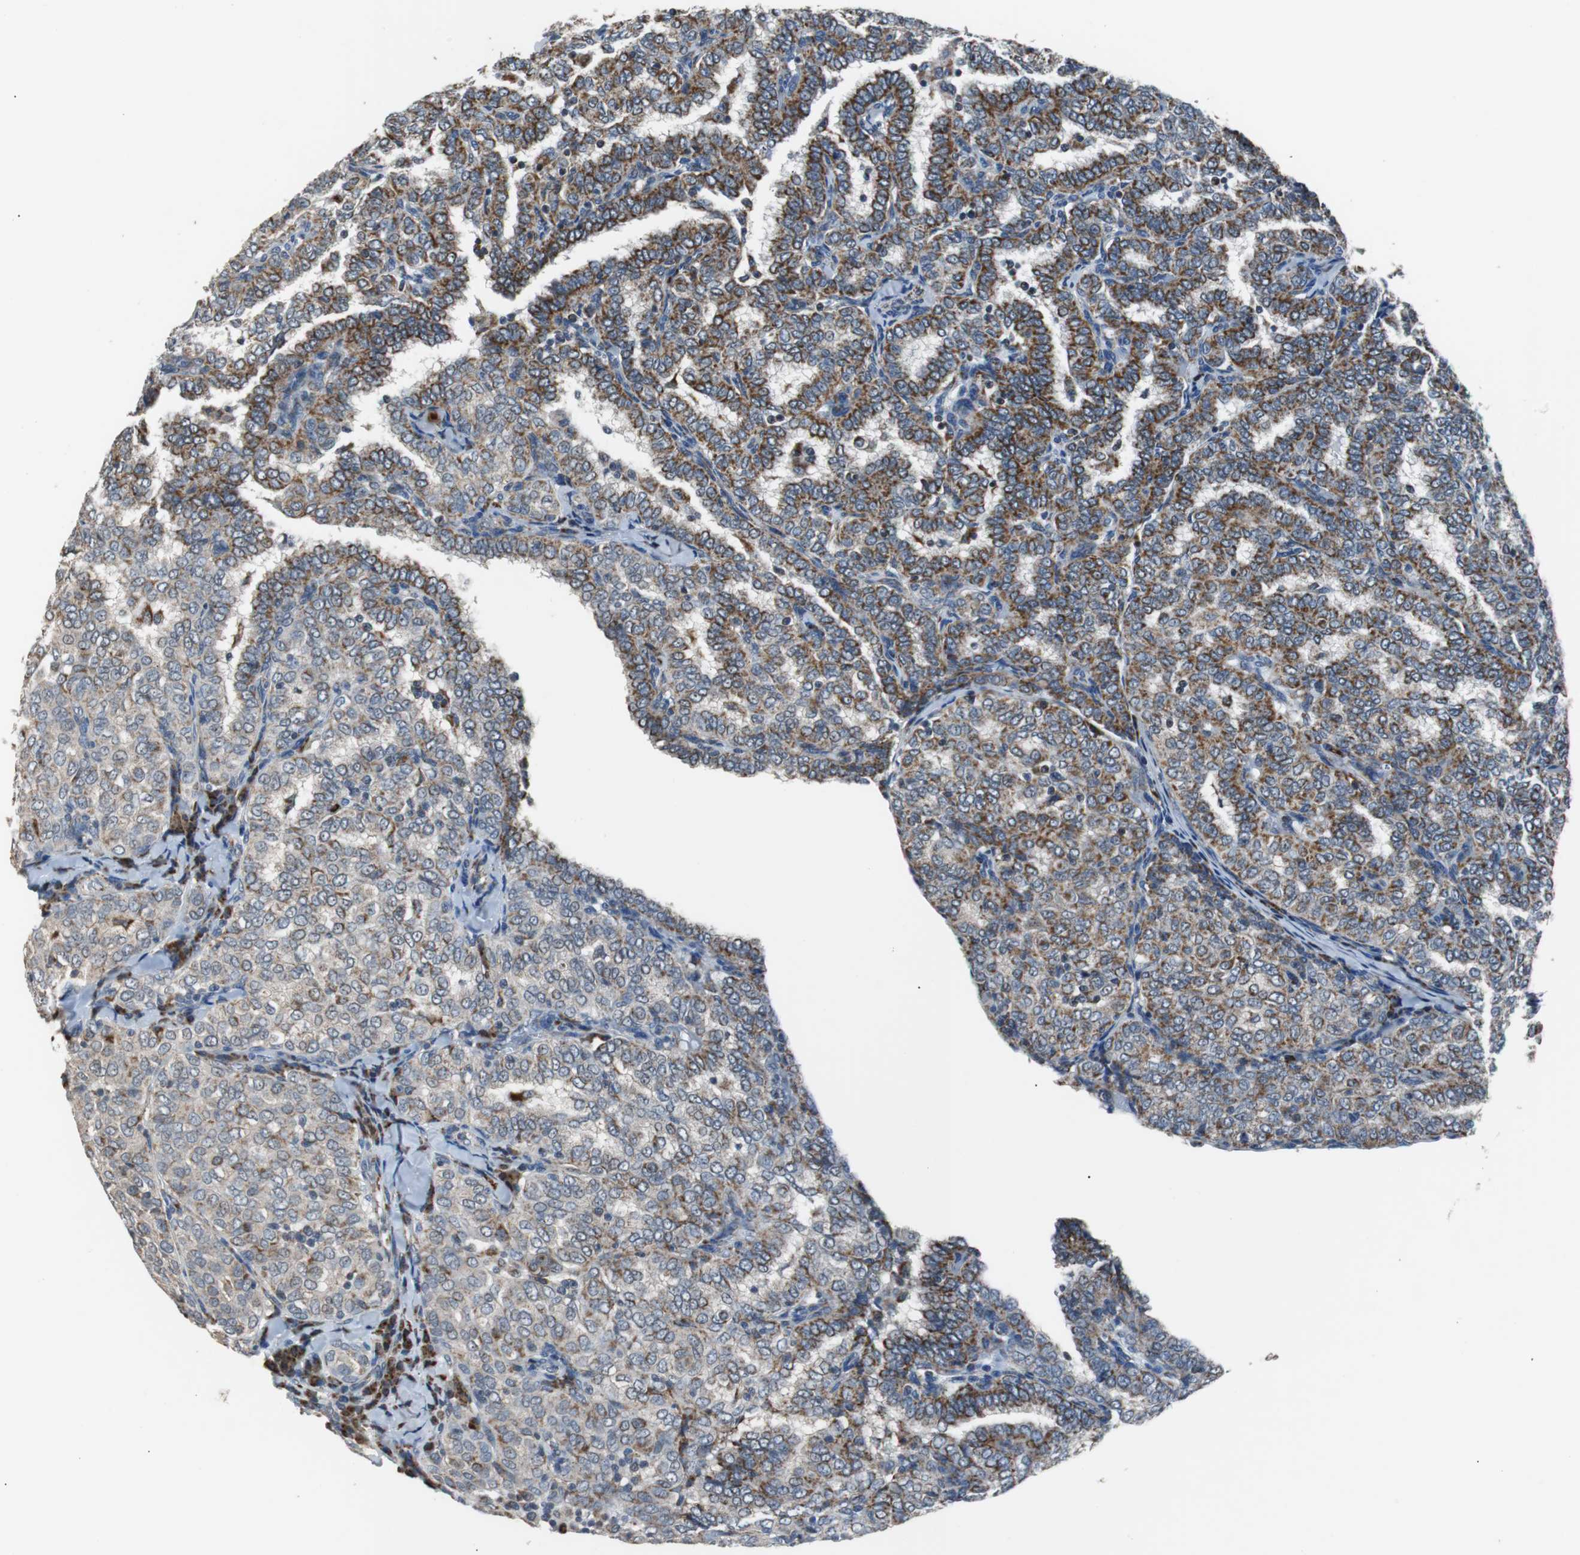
{"staining": {"intensity": "strong", "quantity": ">75%", "location": "cytoplasmic/membranous"}, "tissue": "thyroid cancer", "cell_type": "Tumor cells", "image_type": "cancer", "snomed": [{"axis": "morphology", "description": "Papillary adenocarcinoma, NOS"}, {"axis": "topography", "description": "Thyroid gland"}], "caption": "Tumor cells reveal high levels of strong cytoplasmic/membranous positivity in approximately >75% of cells in thyroid cancer (papillary adenocarcinoma).", "gene": "PITRM1", "patient": {"sex": "female", "age": 30}}